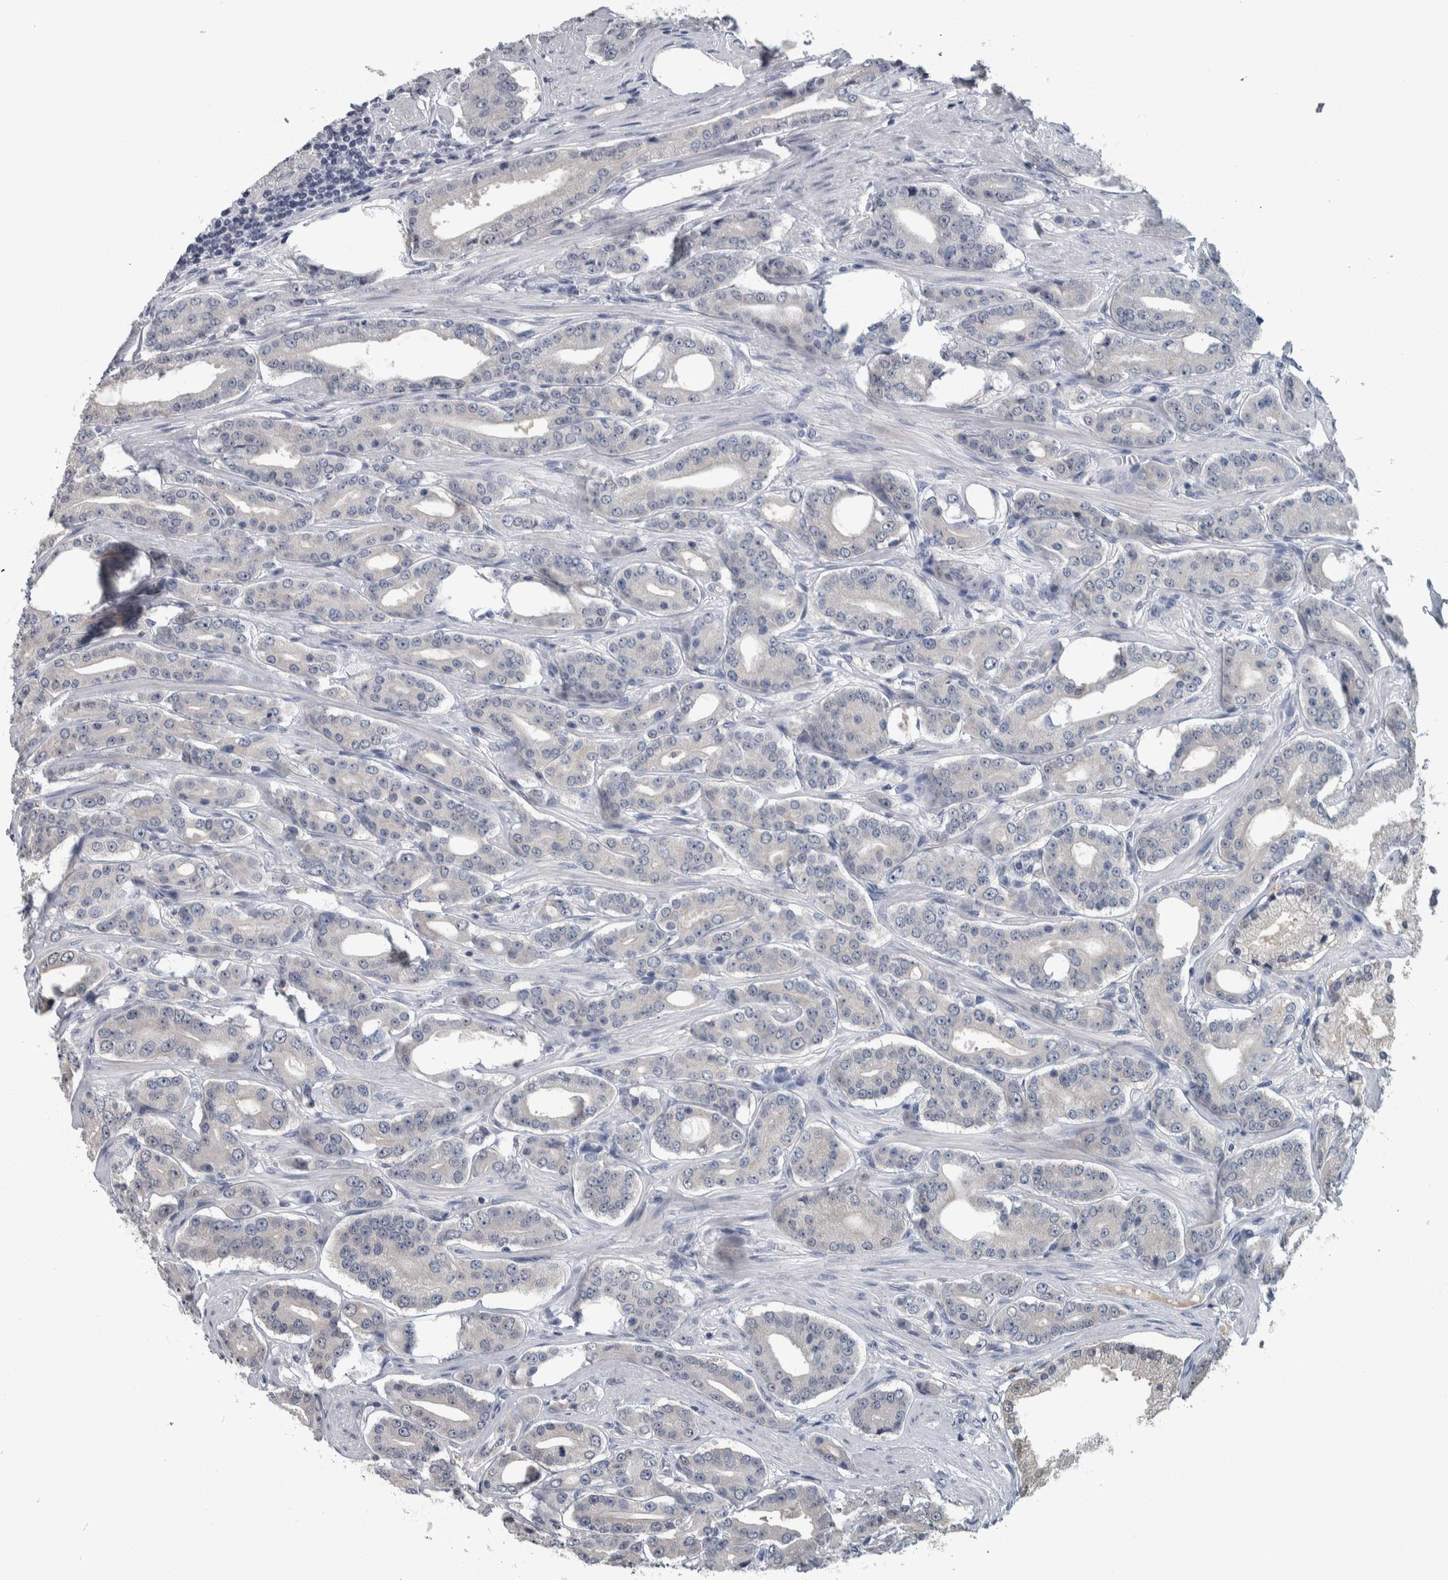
{"staining": {"intensity": "negative", "quantity": "none", "location": "none"}, "tissue": "prostate cancer", "cell_type": "Tumor cells", "image_type": "cancer", "snomed": [{"axis": "morphology", "description": "Adenocarcinoma, High grade"}, {"axis": "topography", "description": "Prostate"}], "caption": "IHC image of neoplastic tissue: prostate cancer stained with DAB exhibits no significant protein staining in tumor cells. Brightfield microscopy of immunohistochemistry stained with DAB (3,3'-diaminobenzidine) (brown) and hematoxylin (blue), captured at high magnification.", "gene": "CAVIN4", "patient": {"sex": "male", "age": 71}}